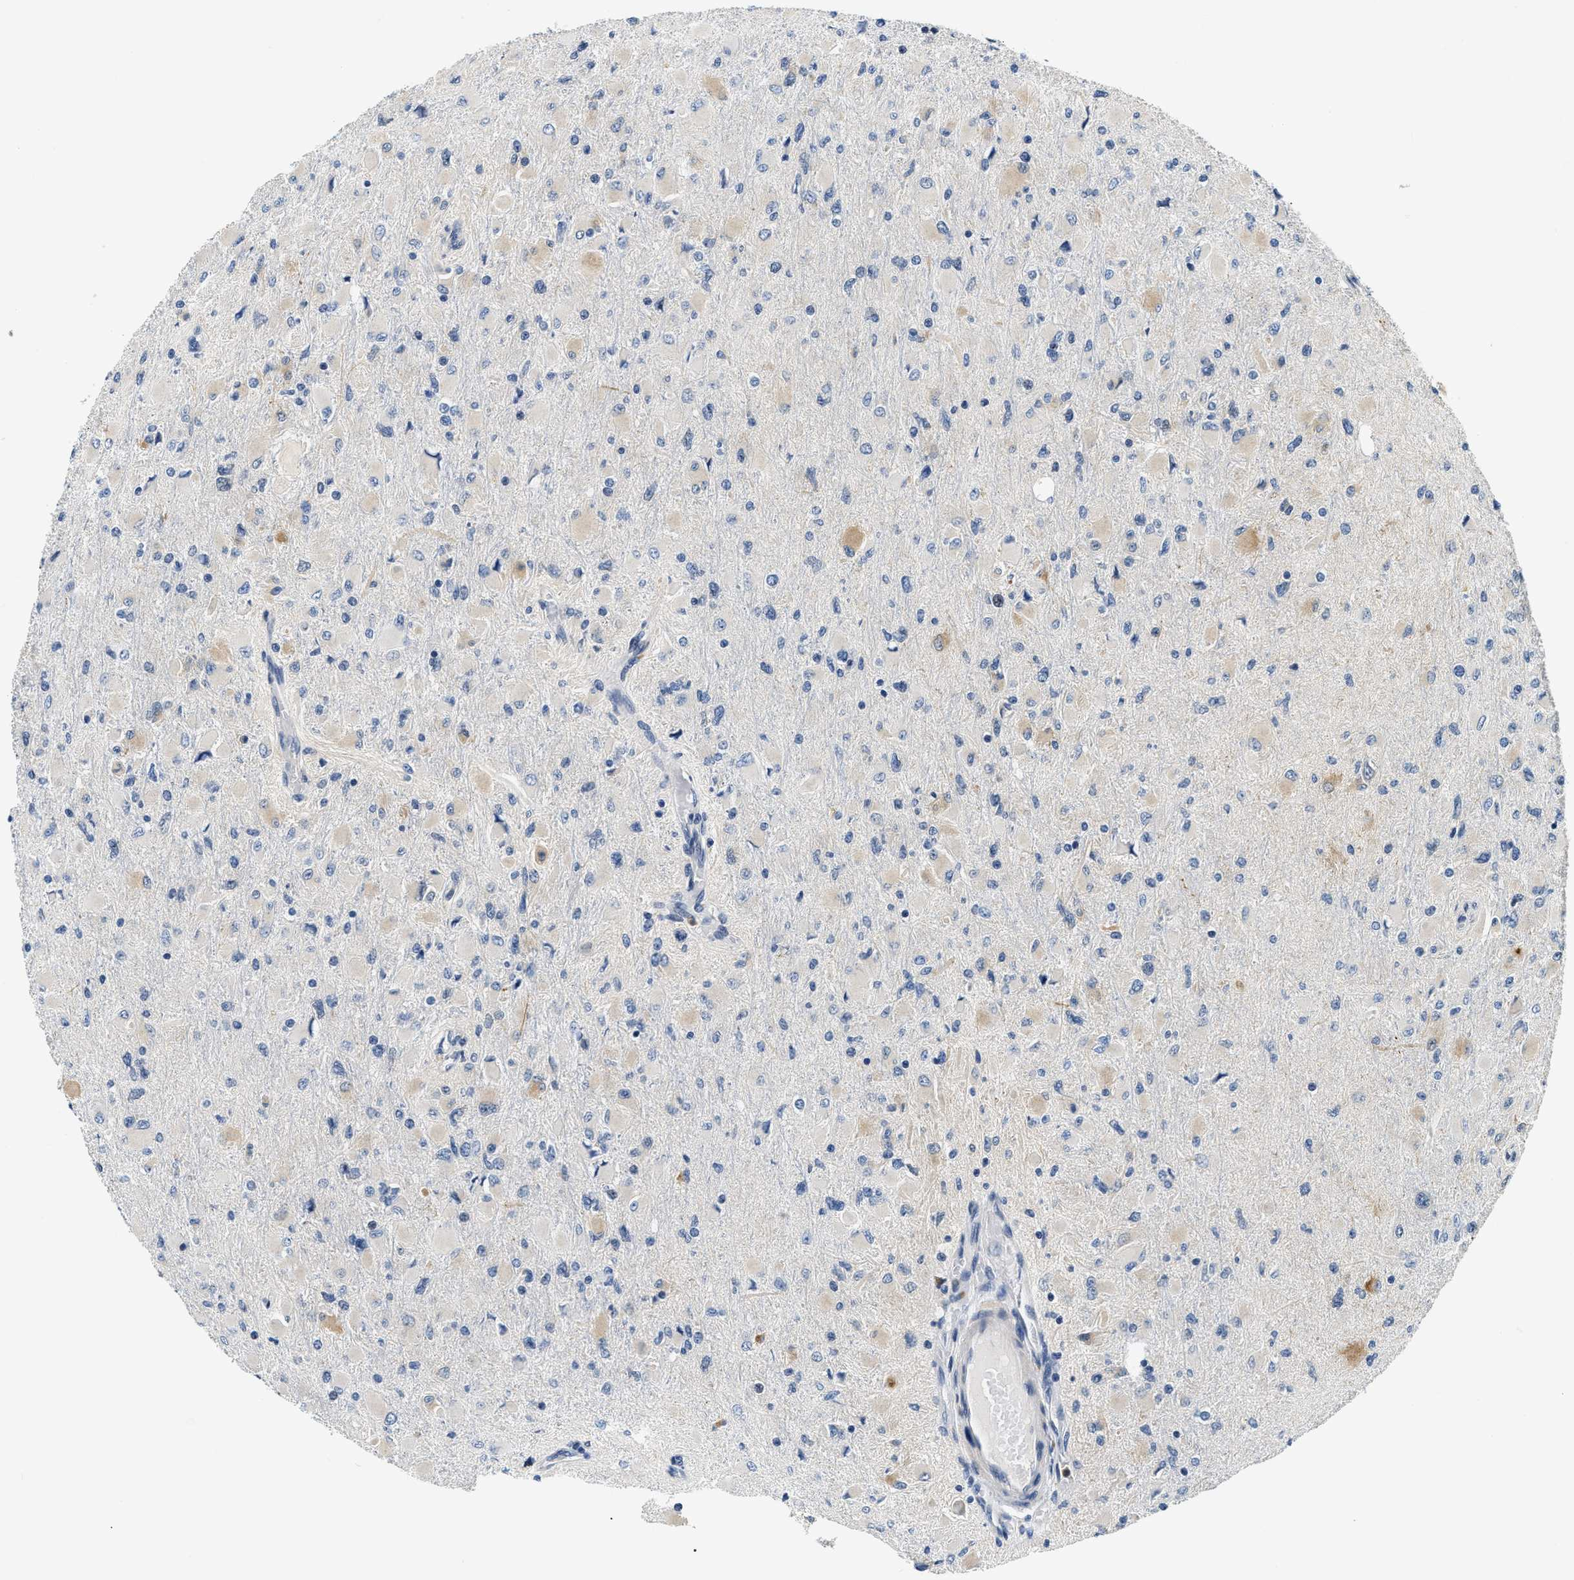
{"staining": {"intensity": "moderate", "quantity": "<25%", "location": "cytoplasmic/membranous"}, "tissue": "glioma", "cell_type": "Tumor cells", "image_type": "cancer", "snomed": [{"axis": "morphology", "description": "Glioma, malignant, High grade"}, {"axis": "topography", "description": "Cerebral cortex"}], "caption": "Immunohistochemical staining of glioma exhibits low levels of moderate cytoplasmic/membranous staining in about <25% of tumor cells. (IHC, brightfield microscopy, high magnification).", "gene": "SMAD4", "patient": {"sex": "female", "age": 36}}